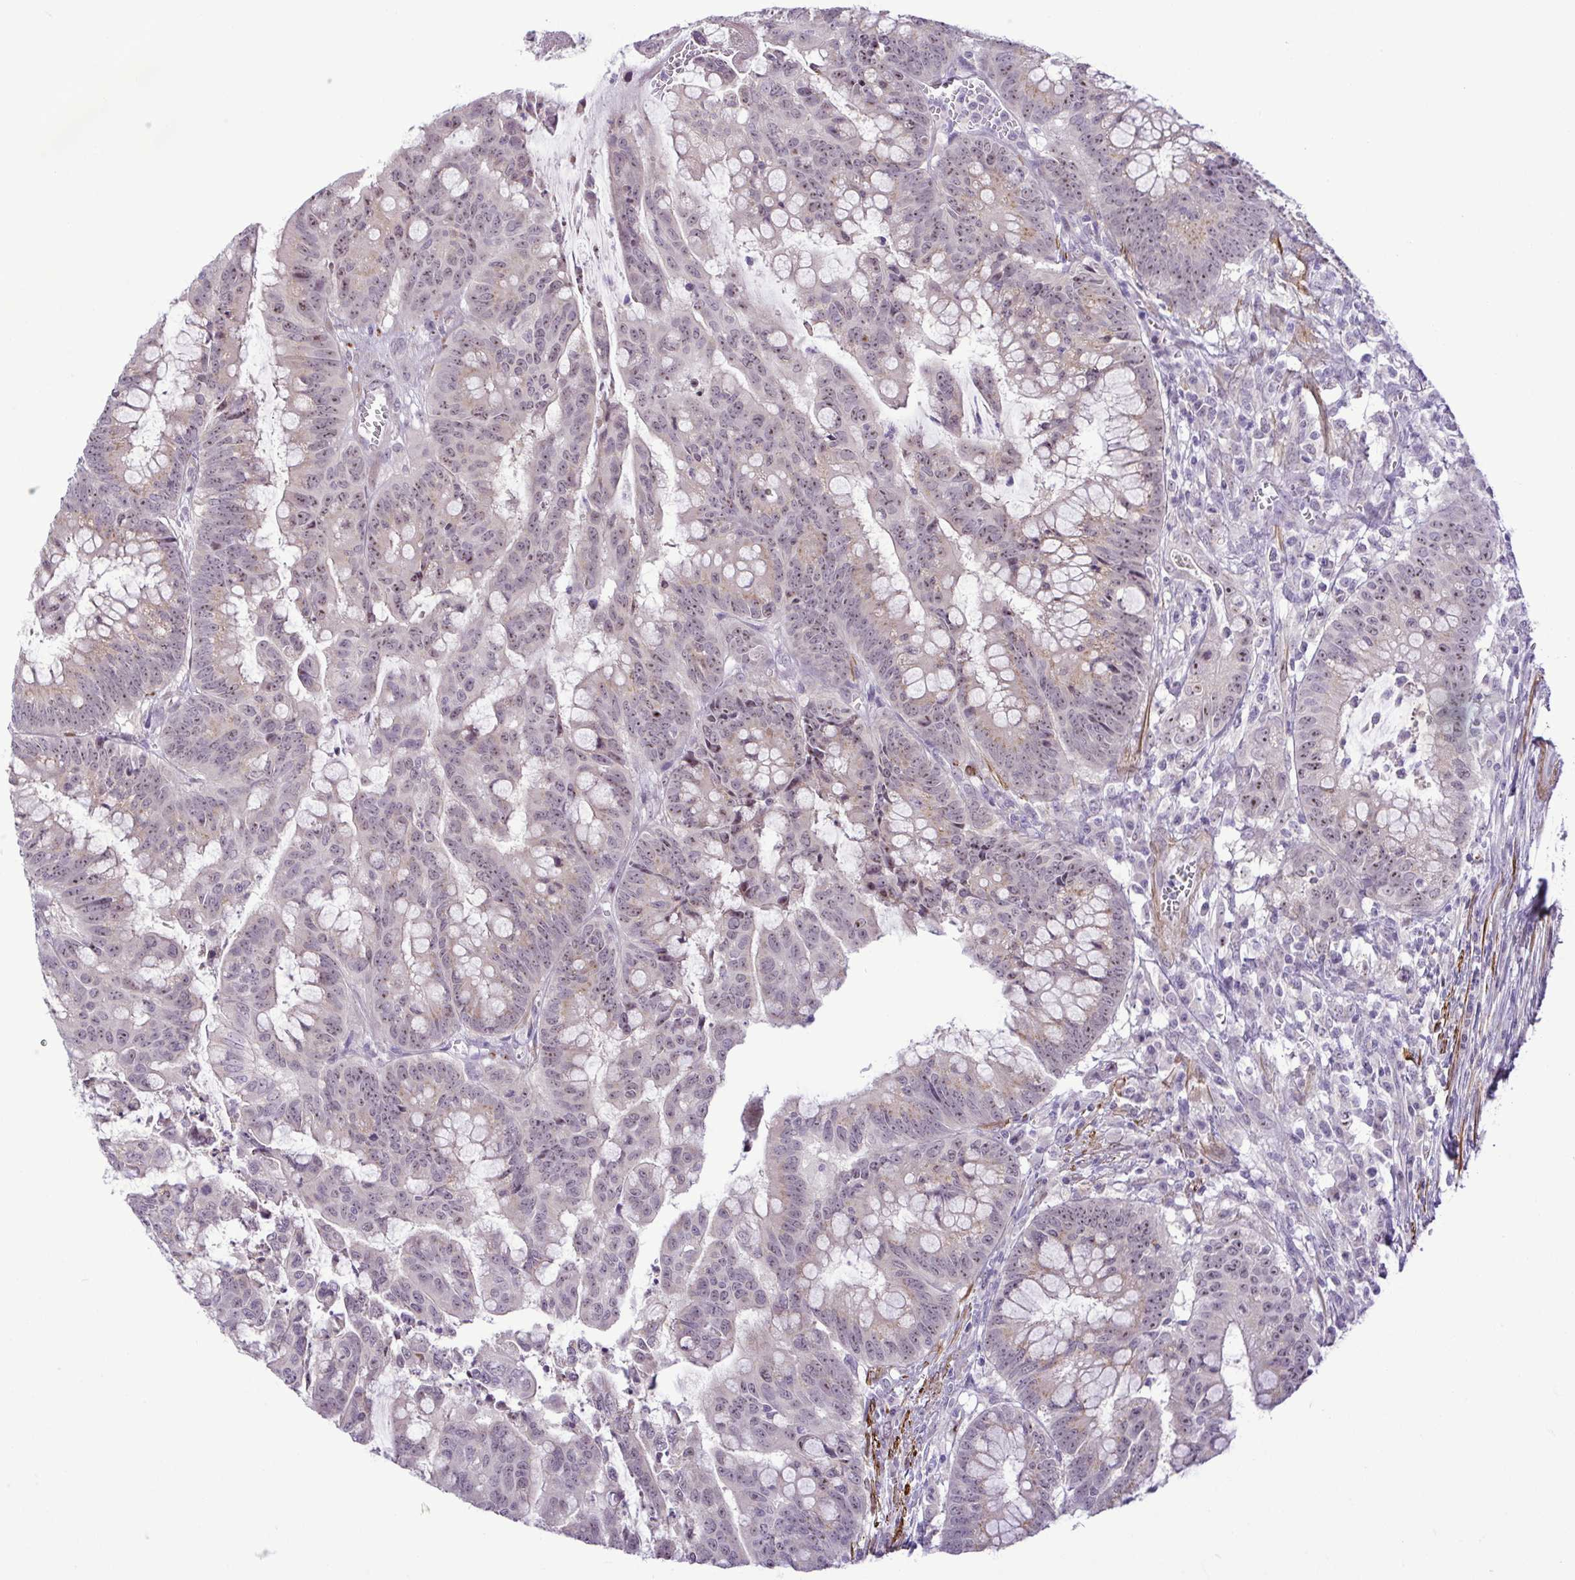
{"staining": {"intensity": "weak", "quantity": "25%-75%", "location": "cytoplasmic/membranous,nuclear"}, "tissue": "colorectal cancer", "cell_type": "Tumor cells", "image_type": "cancer", "snomed": [{"axis": "morphology", "description": "Adenocarcinoma, NOS"}, {"axis": "topography", "description": "Colon"}], "caption": "Colorectal cancer tissue reveals weak cytoplasmic/membranous and nuclear positivity in about 25%-75% of tumor cells, visualized by immunohistochemistry.", "gene": "RSL24D1", "patient": {"sex": "male", "age": 62}}